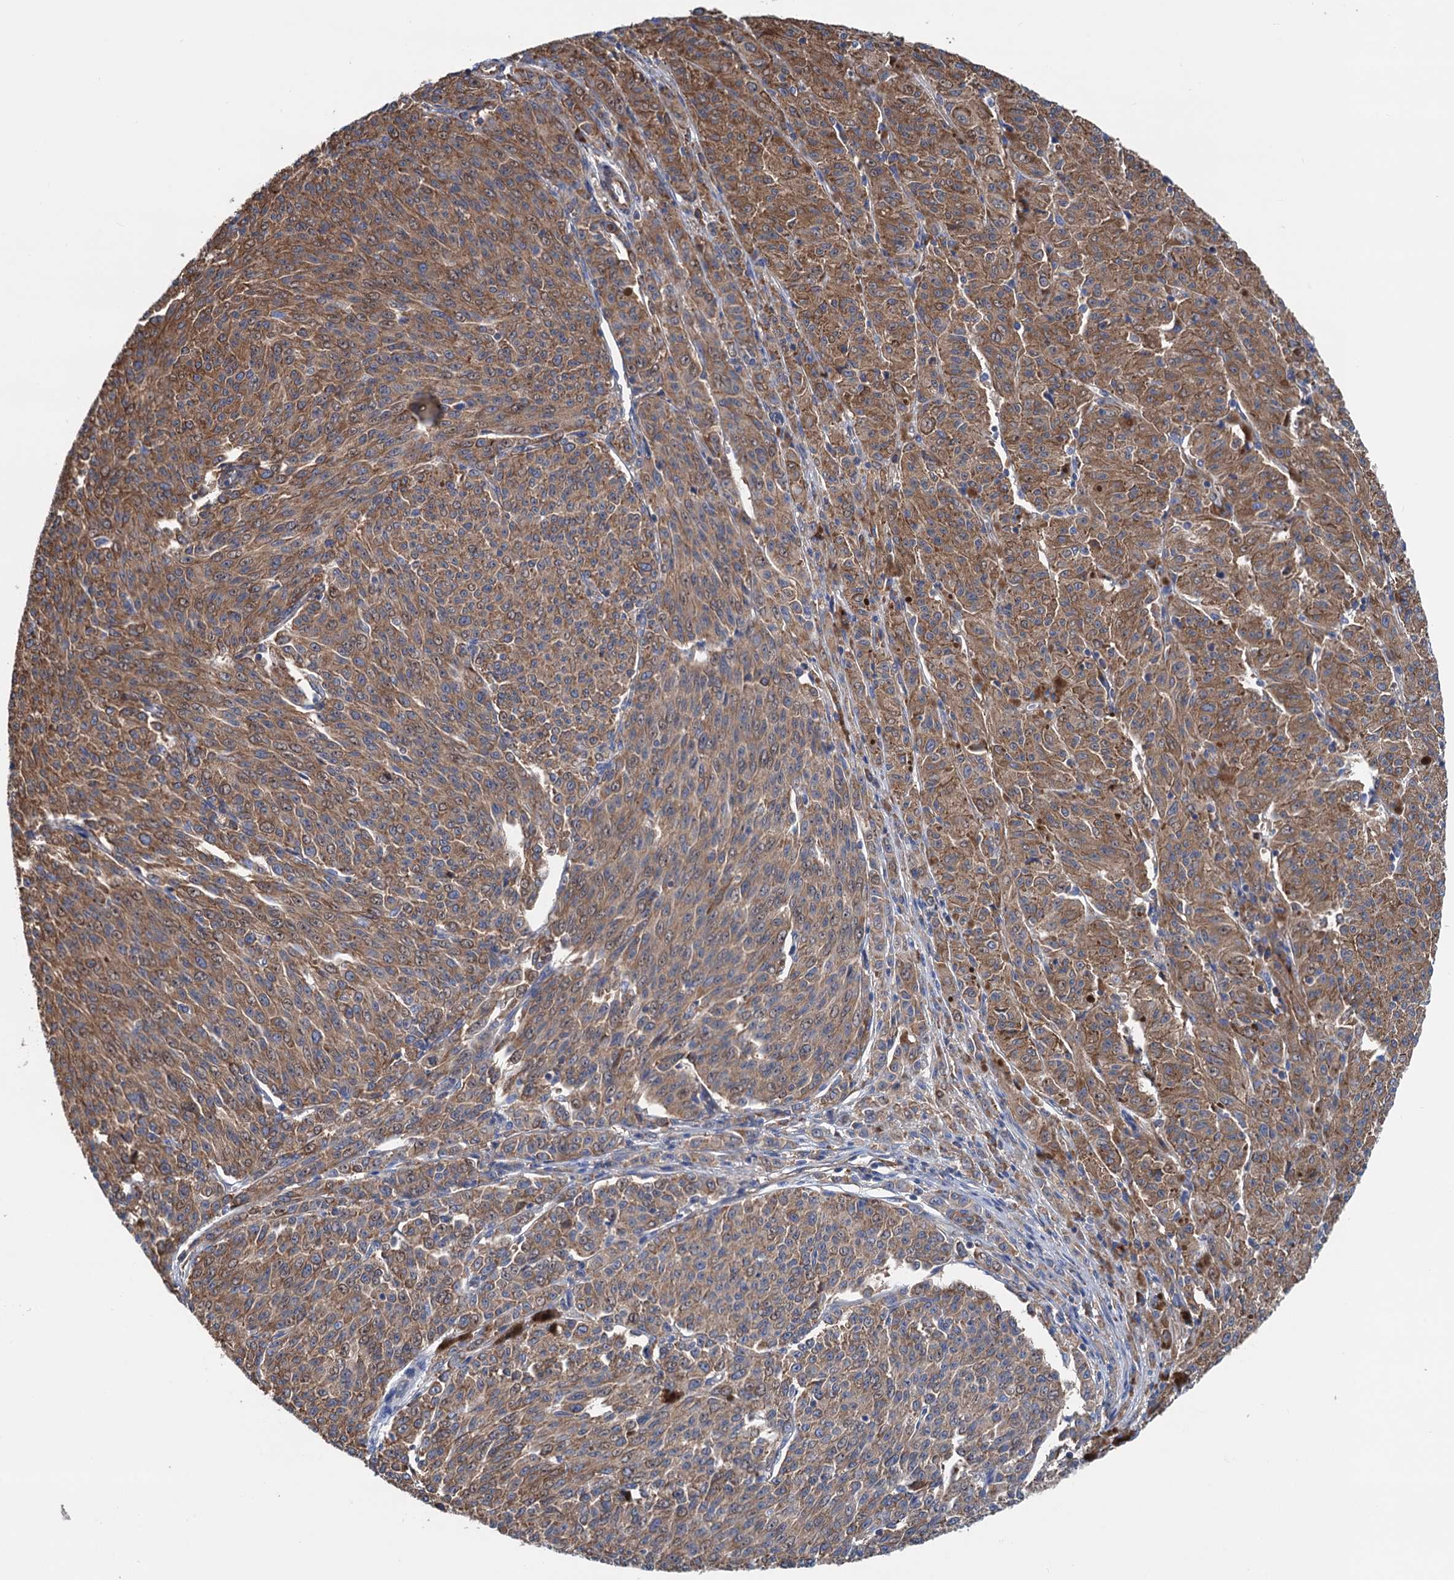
{"staining": {"intensity": "moderate", "quantity": ">75%", "location": "cytoplasmic/membranous"}, "tissue": "melanoma", "cell_type": "Tumor cells", "image_type": "cancer", "snomed": [{"axis": "morphology", "description": "Malignant melanoma, NOS"}, {"axis": "topography", "description": "Skin"}], "caption": "Melanoma stained with a protein marker displays moderate staining in tumor cells.", "gene": "SLC12A7", "patient": {"sex": "female", "age": 52}}